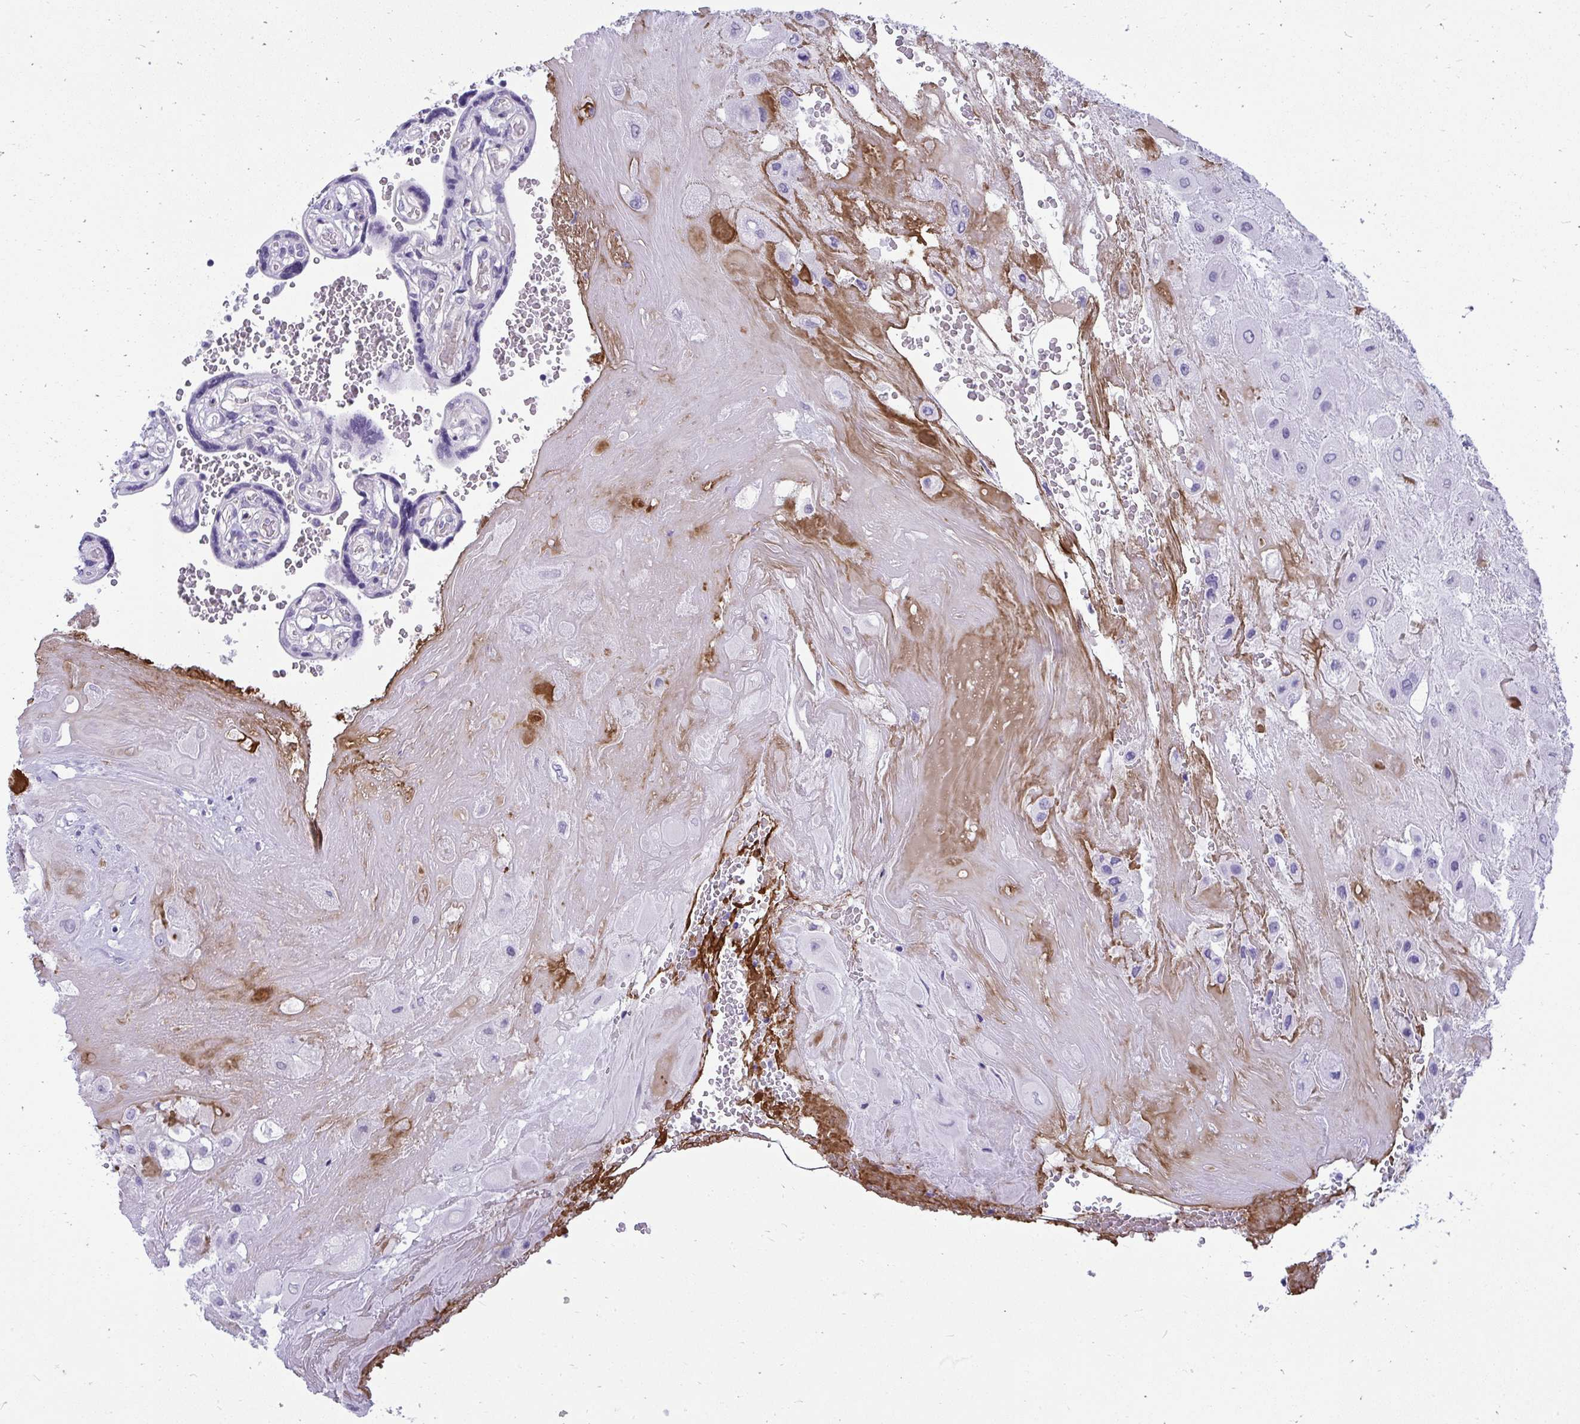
{"staining": {"intensity": "negative", "quantity": "none", "location": "none"}, "tissue": "placenta", "cell_type": "Decidual cells", "image_type": "normal", "snomed": [{"axis": "morphology", "description": "Normal tissue, NOS"}, {"axis": "topography", "description": "Placenta"}], "caption": "Normal placenta was stained to show a protein in brown. There is no significant expression in decidual cells. Nuclei are stained in blue.", "gene": "TSBP1", "patient": {"sex": "female", "age": 32}}